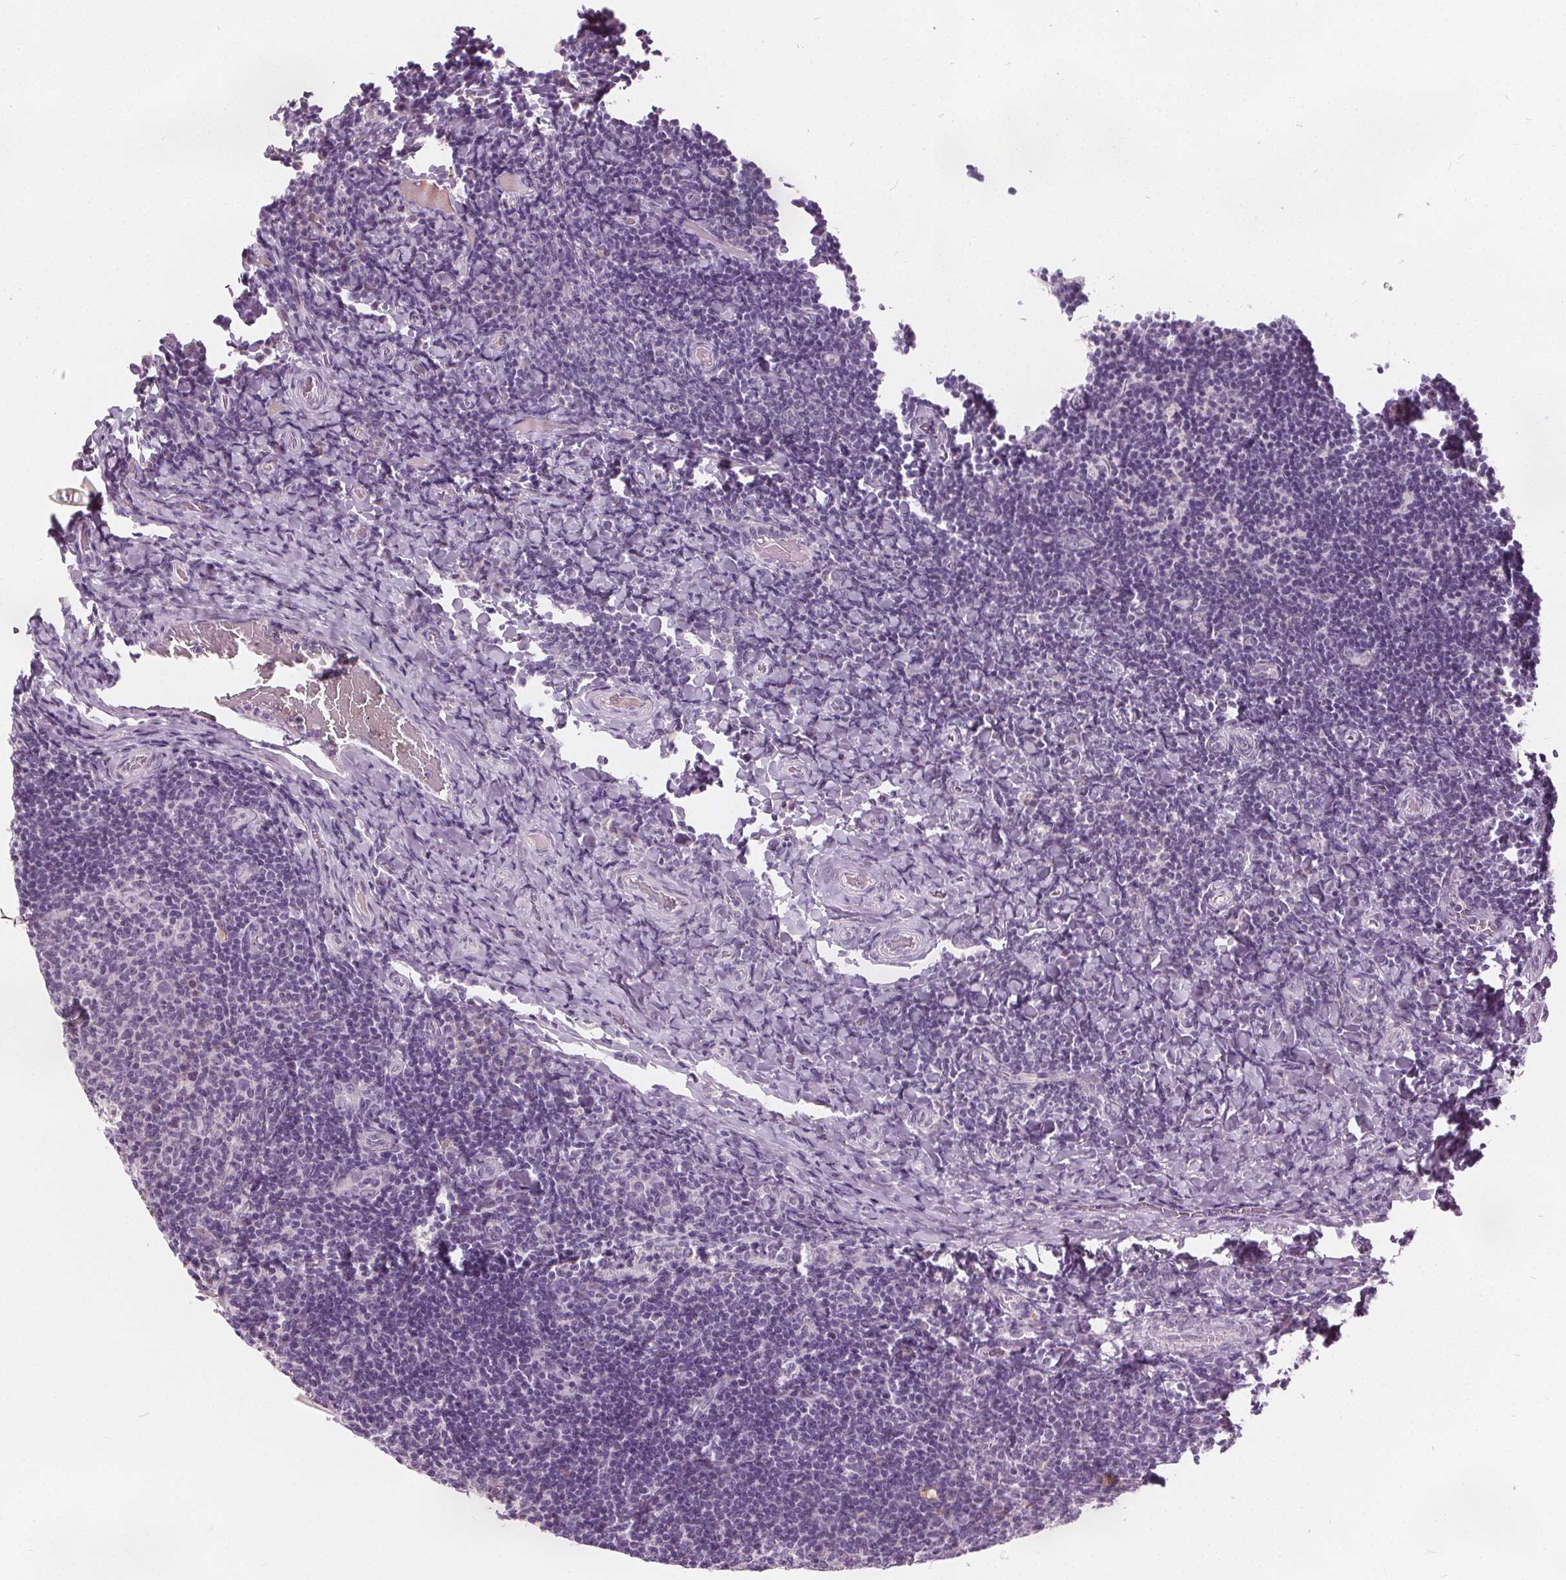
{"staining": {"intensity": "negative", "quantity": "none", "location": "none"}, "tissue": "tonsil", "cell_type": "Germinal center cells", "image_type": "normal", "snomed": [{"axis": "morphology", "description": "Normal tissue, NOS"}, {"axis": "topography", "description": "Tonsil"}], "caption": "Human tonsil stained for a protein using immunohistochemistry (IHC) shows no positivity in germinal center cells.", "gene": "ACOX2", "patient": {"sex": "female", "age": 10}}